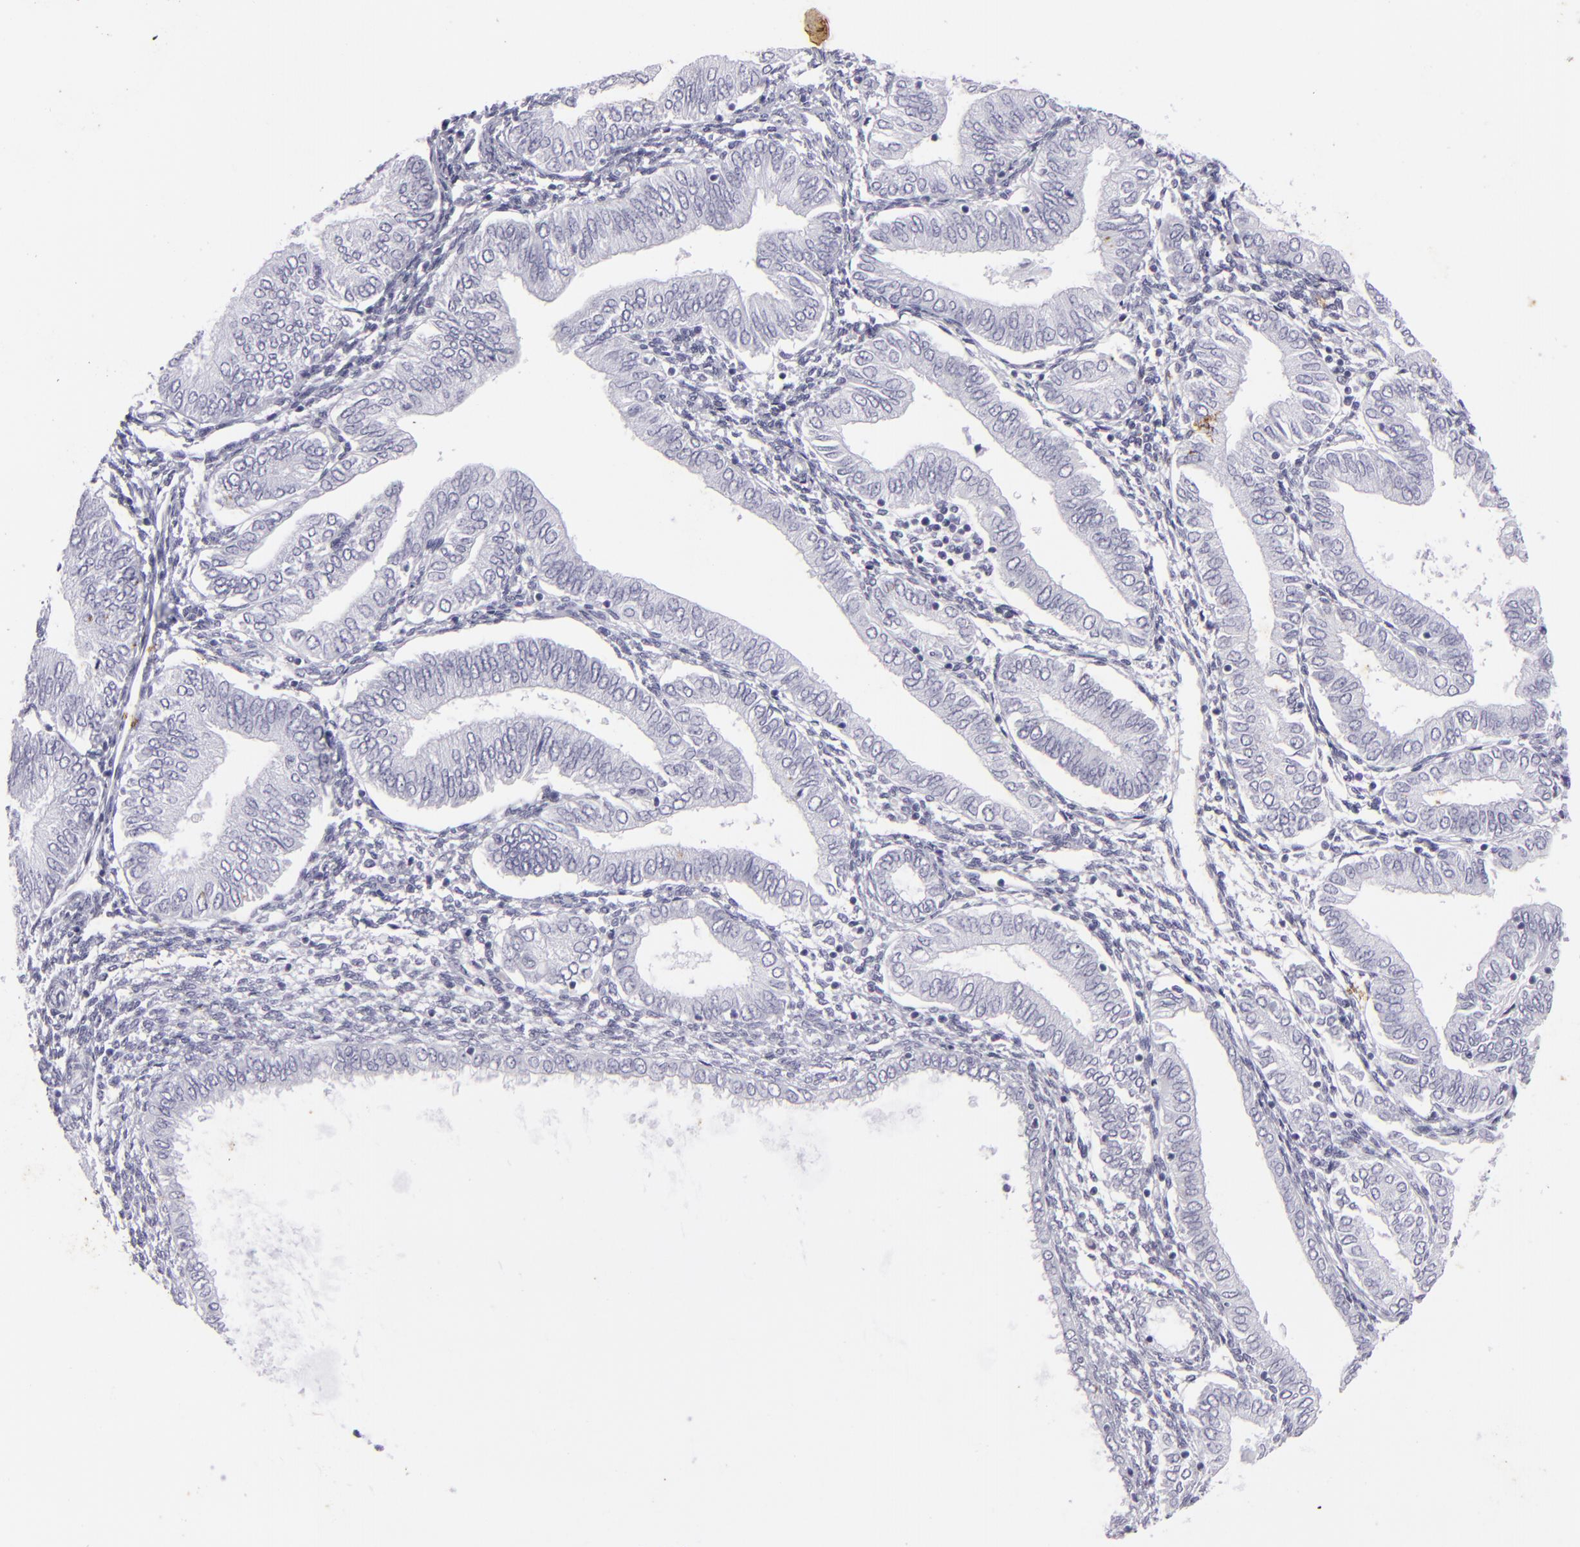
{"staining": {"intensity": "negative", "quantity": "none", "location": "none"}, "tissue": "endometrial cancer", "cell_type": "Tumor cells", "image_type": "cancer", "snomed": [{"axis": "morphology", "description": "Adenocarcinoma, NOS"}, {"axis": "topography", "description": "Endometrium"}], "caption": "DAB immunohistochemical staining of human adenocarcinoma (endometrial) demonstrates no significant expression in tumor cells. (Stains: DAB (3,3'-diaminobenzidine) IHC with hematoxylin counter stain, Microscopy: brightfield microscopy at high magnification).", "gene": "KRT1", "patient": {"sex": "female", "age": 51}}